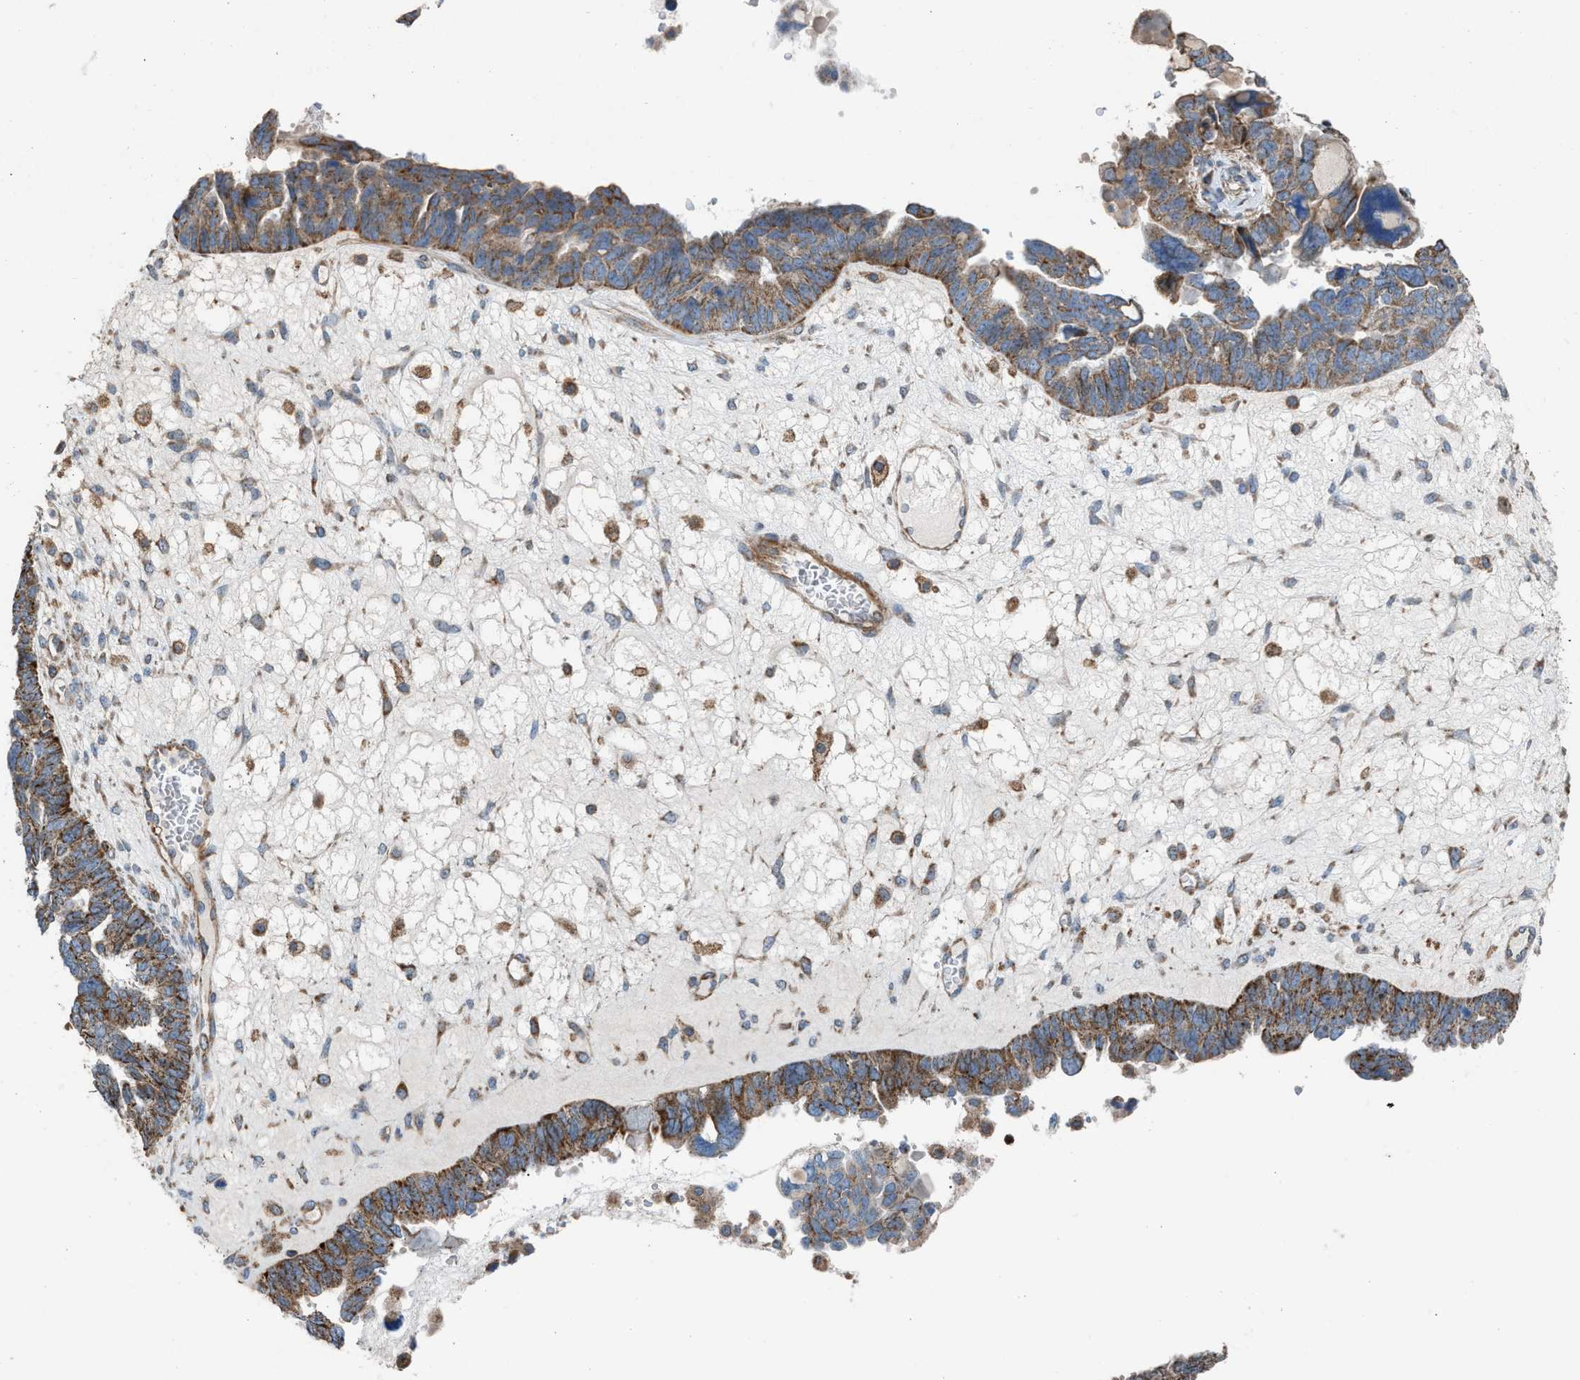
{"staining": {"intensity": "moderate", "quantity": ">75%", "location": "cytoplasmic/membranous"}, "tissue": "ovarian cancer", "cell_type": "Tumor cells", "image_type": "cancer", "snomed": [{"axis": "morphology", "description": "Cystadenocarcinoma, serous, NOS"}, {"axis": "topography", "description": "Ovary"}], "caption": "Immunohistochemical staining of human ovarian cancer reveals moderate cytoplasmic/membranous protein positivity in about >75% of tumor cells.", "gene": "SLC10A3", "patient": {"sex": "female", "age": 79}}